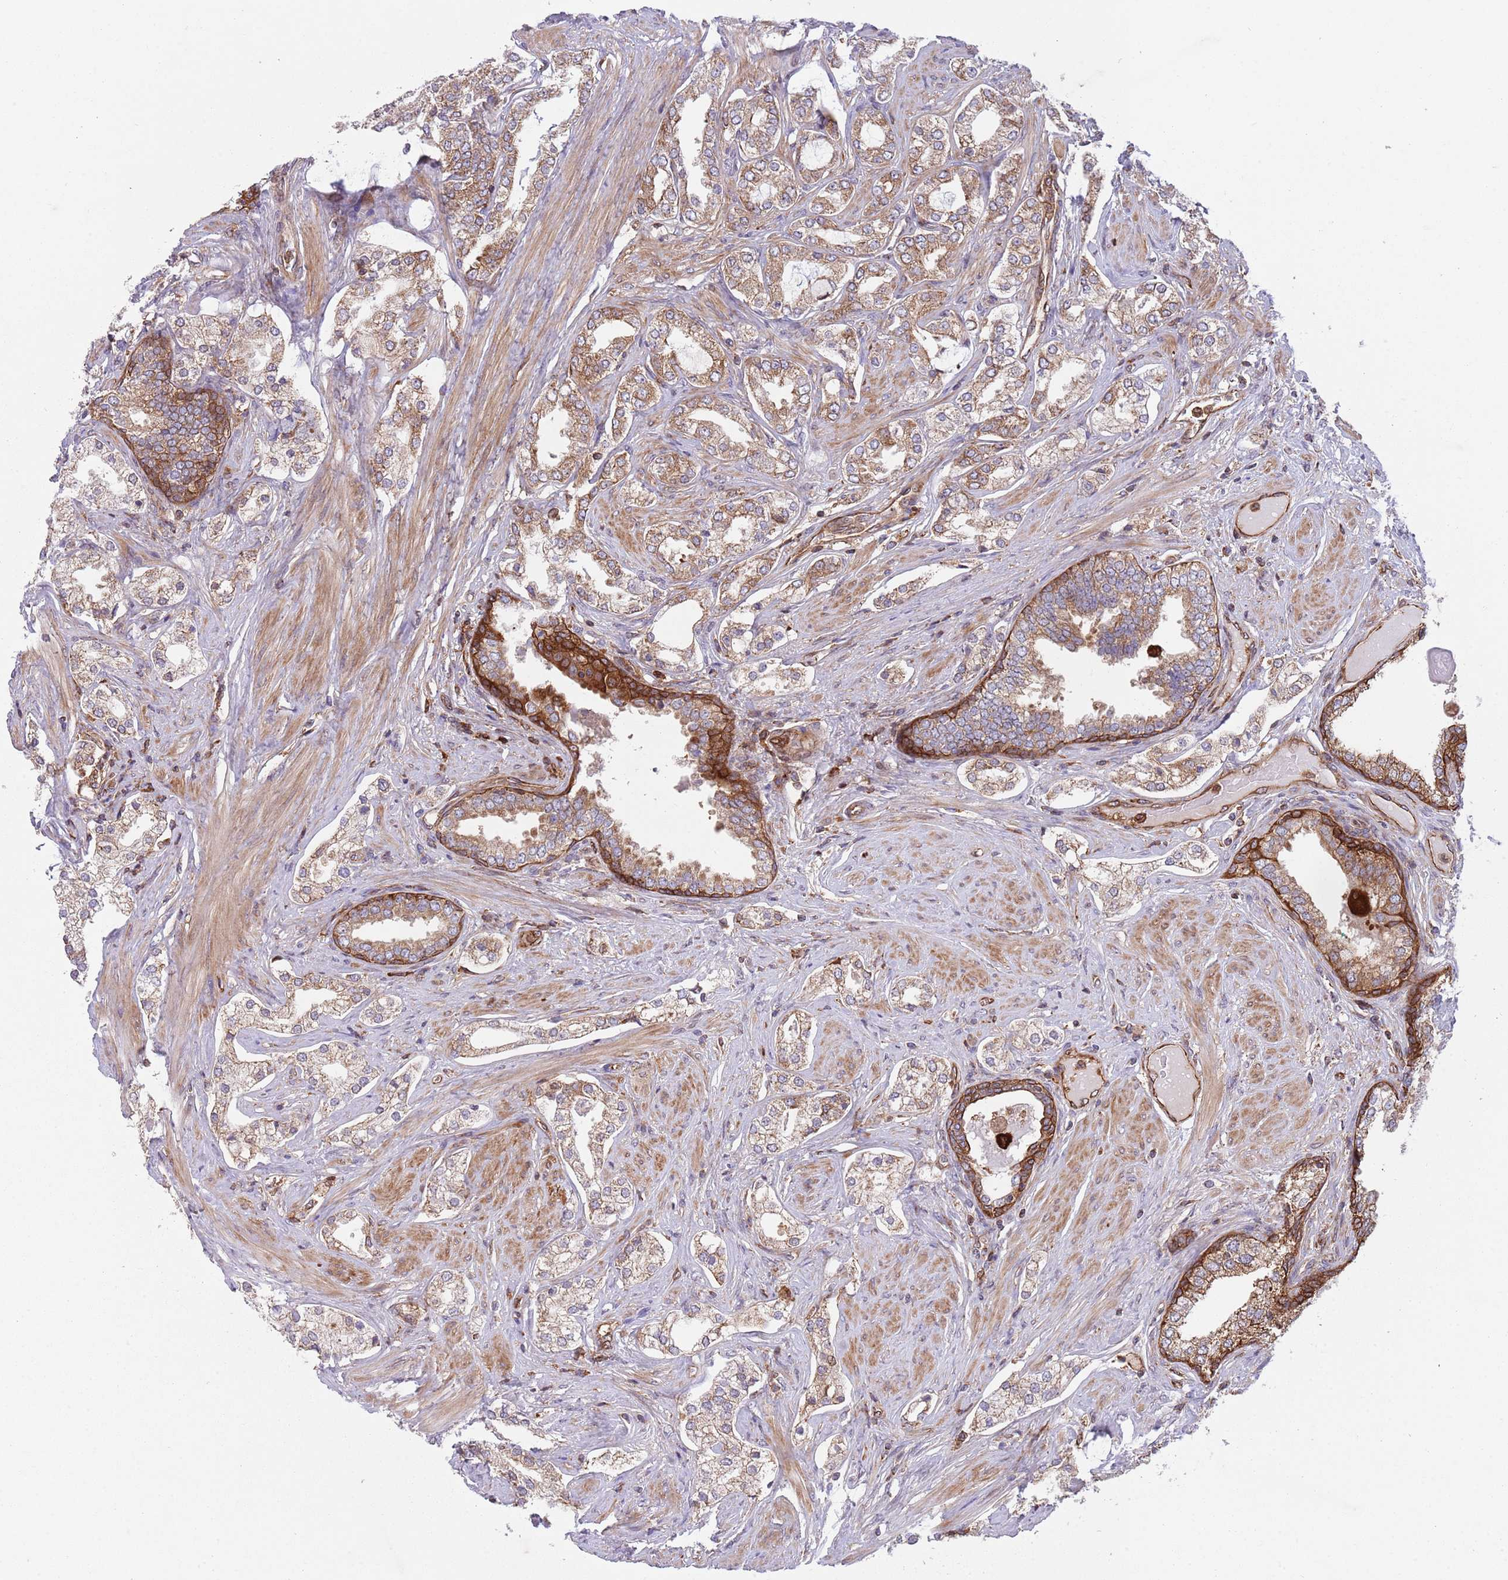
{"staining": {"intensity": "moderate", "quantity": "25%-75%", "location": "cytoplasmic/membranous"}, "tissue": "prostate cancer", "cell_type": "Tumor cells", "image_type": "cancer", "snomed": [{"axis": "morphology", "description": "Adenocarcinoma, High grade"}, {"axis": "topography", "description": "Prostate"}], "caption": "A brown stain labels moderate cytoplasmic/membranous positivity of a protein in human prostate cancer (high-grade adenocarcinoma) tumor cells.", "gene": "ZMYM5", "patient": {"sex": "male", "age": 71}}